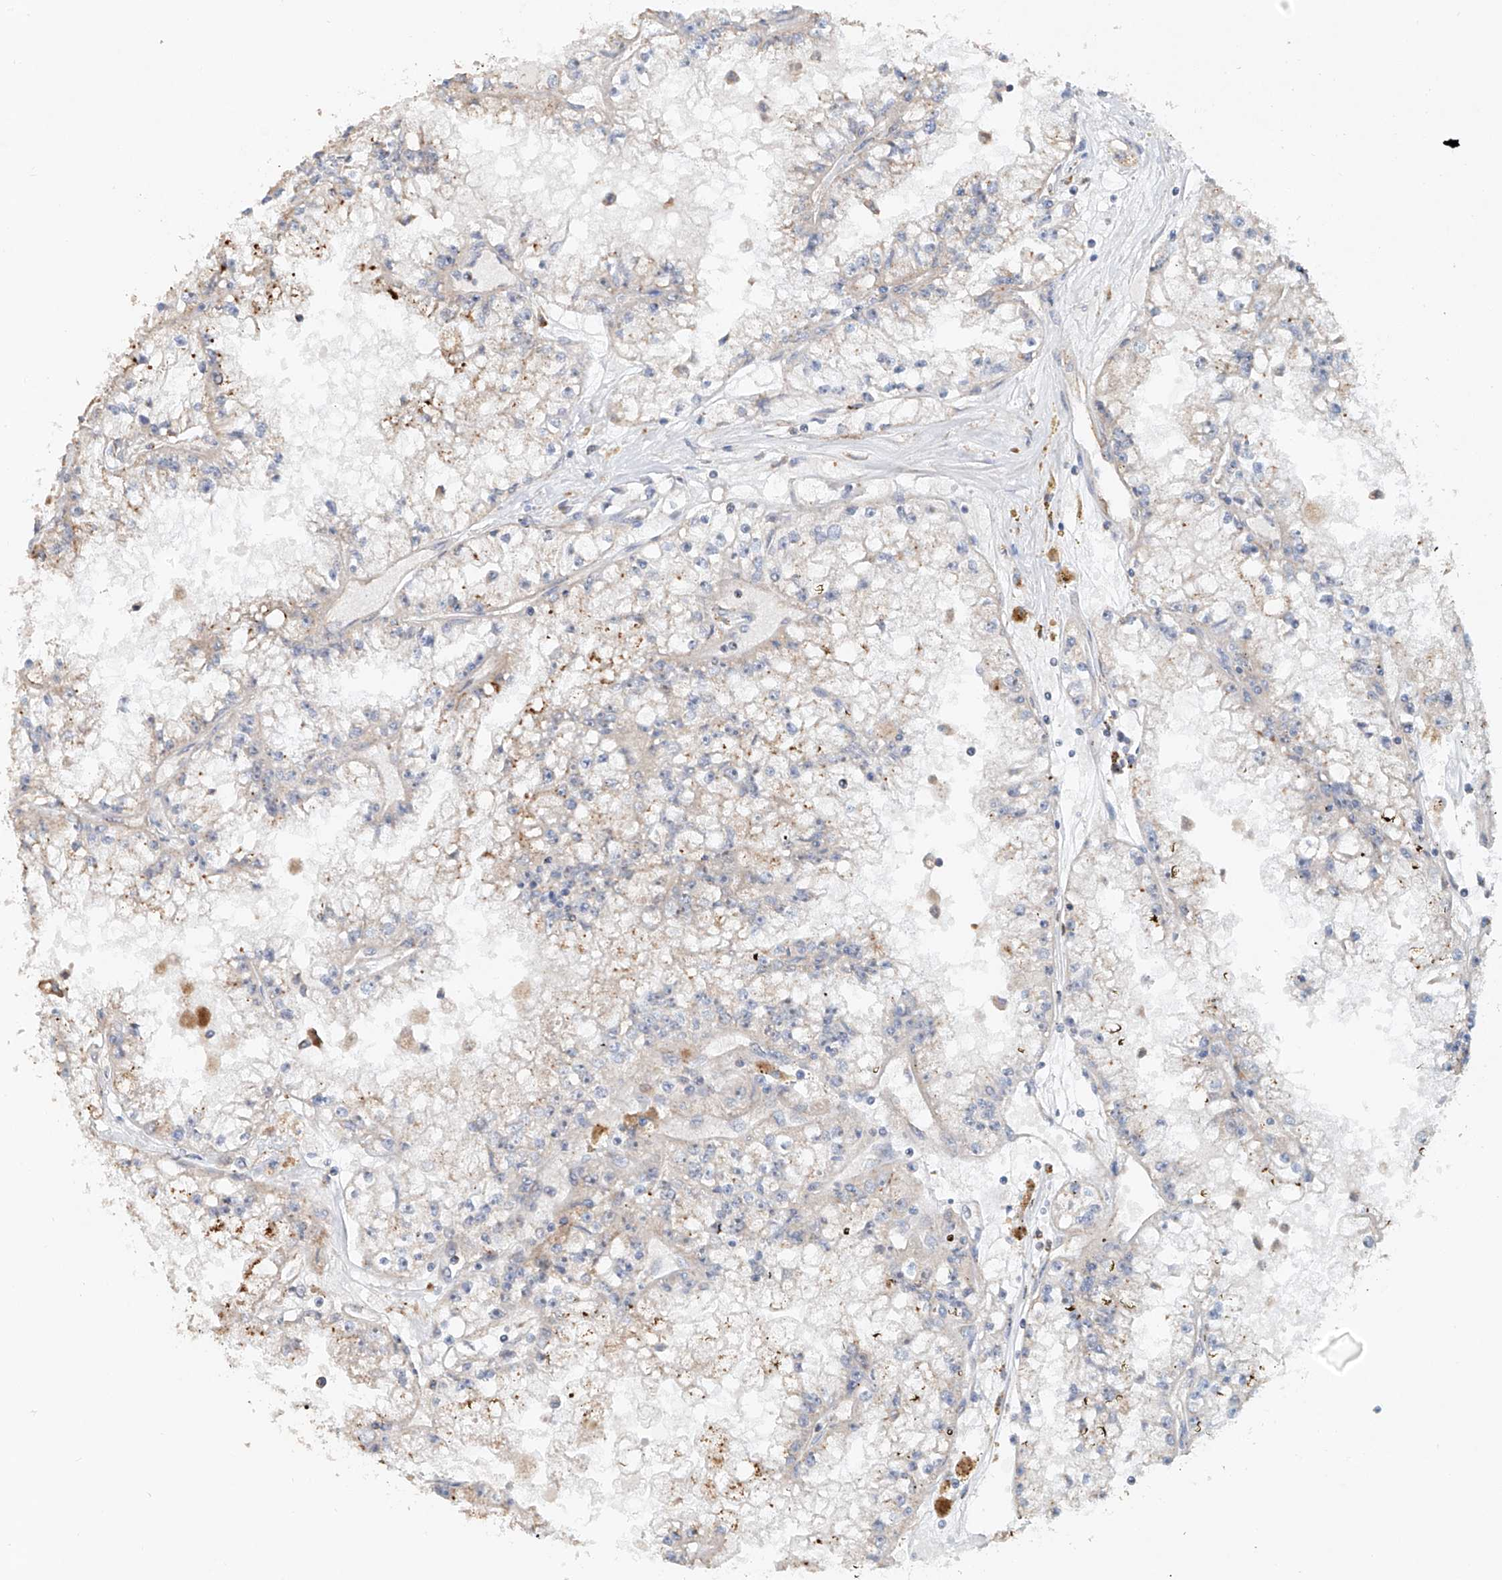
{"staining": {"intensity": "weak", "quantity": "<25%", "location": "cytoplasmic/membranous"}, "tissue": "renal cancer", "cell_type": "Tumor cells", "image_type": "cancer", "snomed": [{"axis": "morphology", "description": "Adenocarcinoma, NOS"}, {"axis": "topography", "description": "Kidney"}], "caption": "Human adenocarcinoma (renal) stained for a protein using IHC shows no positivity in tumor cells.", "gene": "TRIM47", "patient": {"sex": "male", "age": 56}}